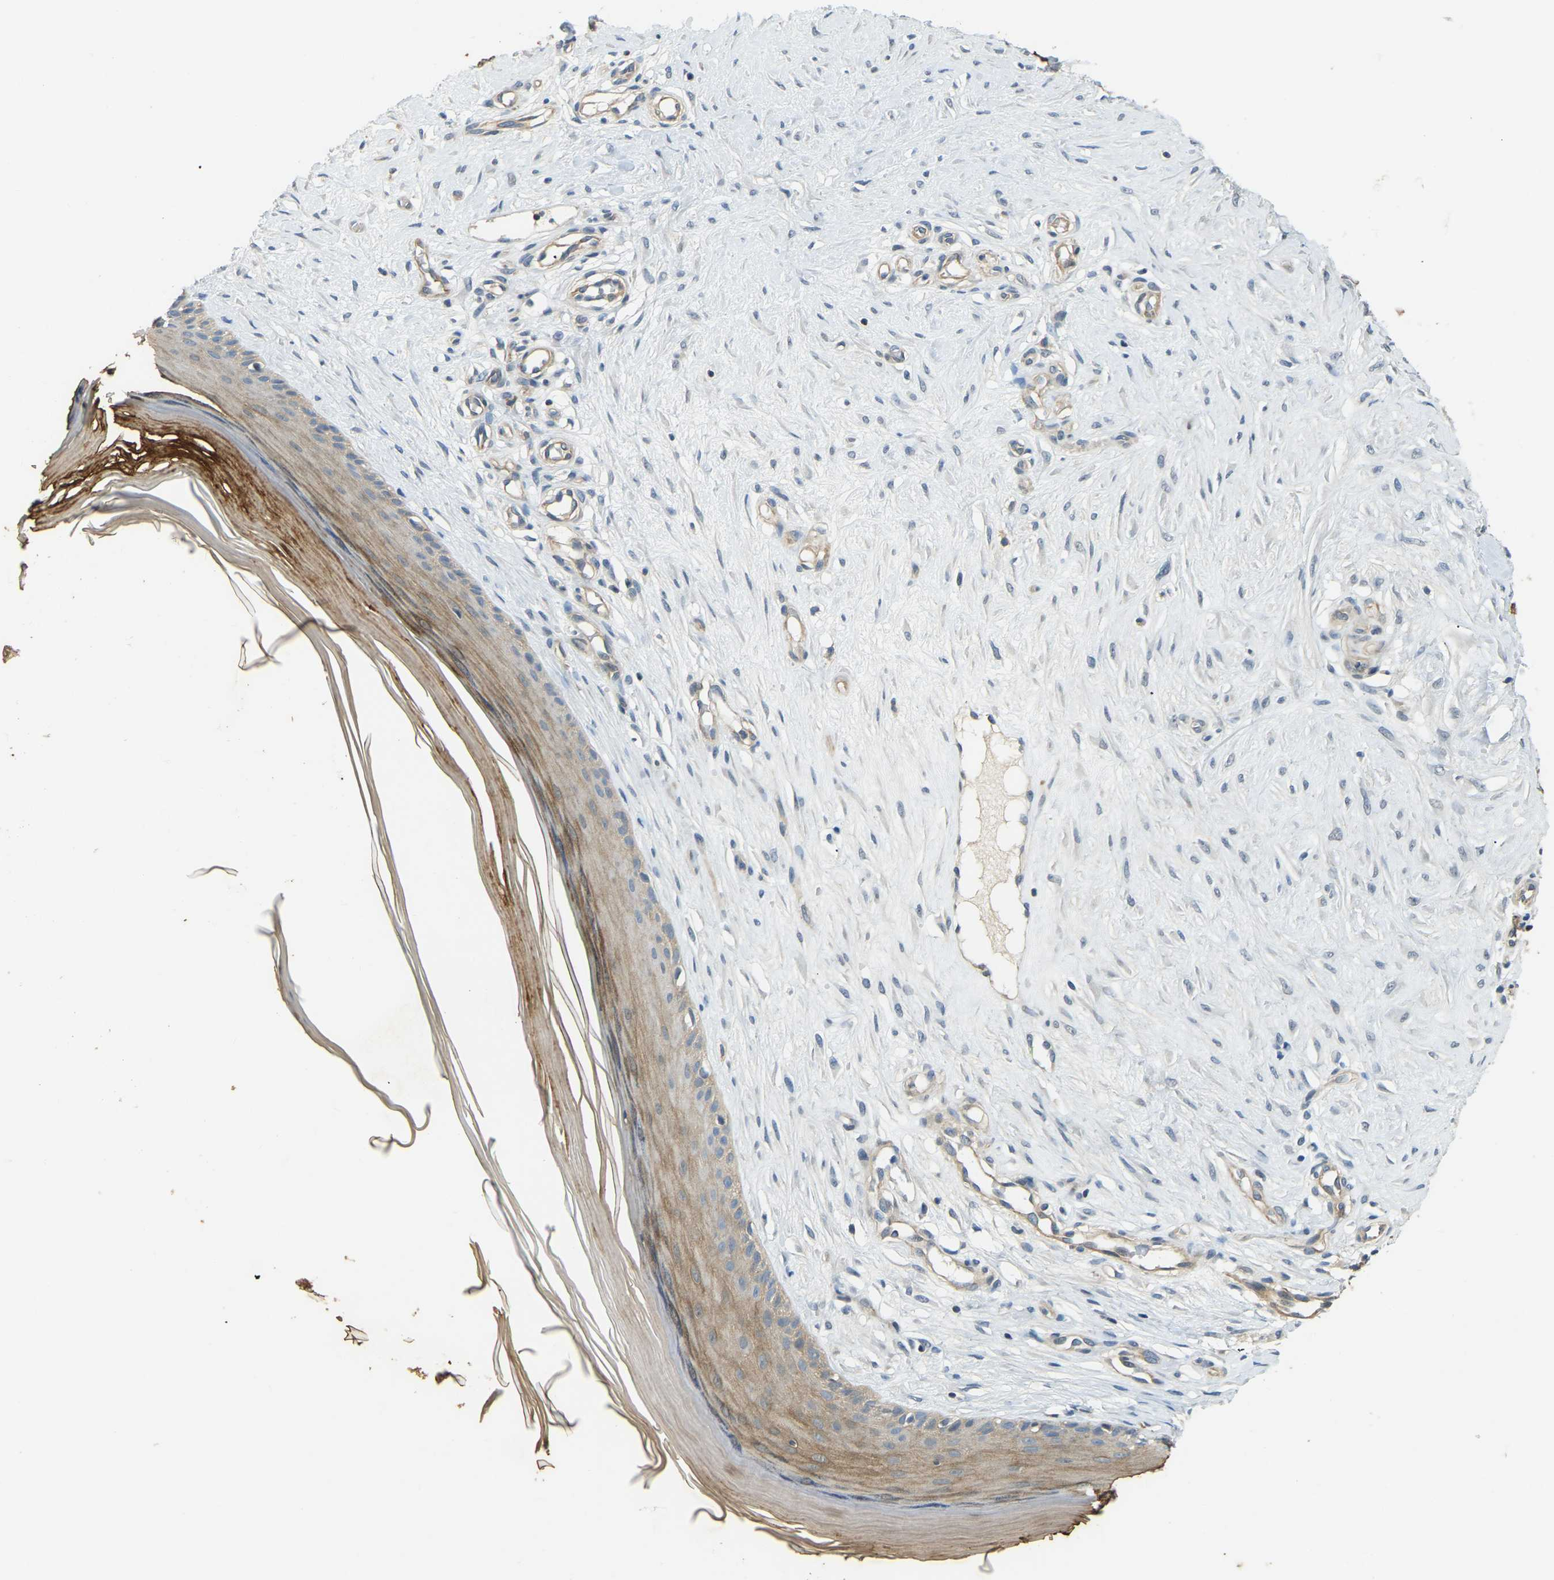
{"staining": {"intensity": "weak", "quantity": ">75%", "location": "cytoplasmic/membranous"}, "tissue": "skin", "cell_type": "Fibroblasts", "image_type": "normal", "snomed": [{"axis": "morphology", "description": "Normal tissue, NOS"}, {"axis": "topography", "description": "Skin"}], "caption": "IHC staining of unremarkable skin, which reveals low levels of weak cytoplasmic/membranous staining in approximately >75% of fibroblasts indicating weak cytoplasmic/membranous protein expression. The staining was performed using DAB (3,3'-diaminobenzidine) (brown) for protein detection and nuclei were counterstained in hematoxylin (blue).", "gene": "AHNAK", "patient": {"sex": "male", "age": 41}}